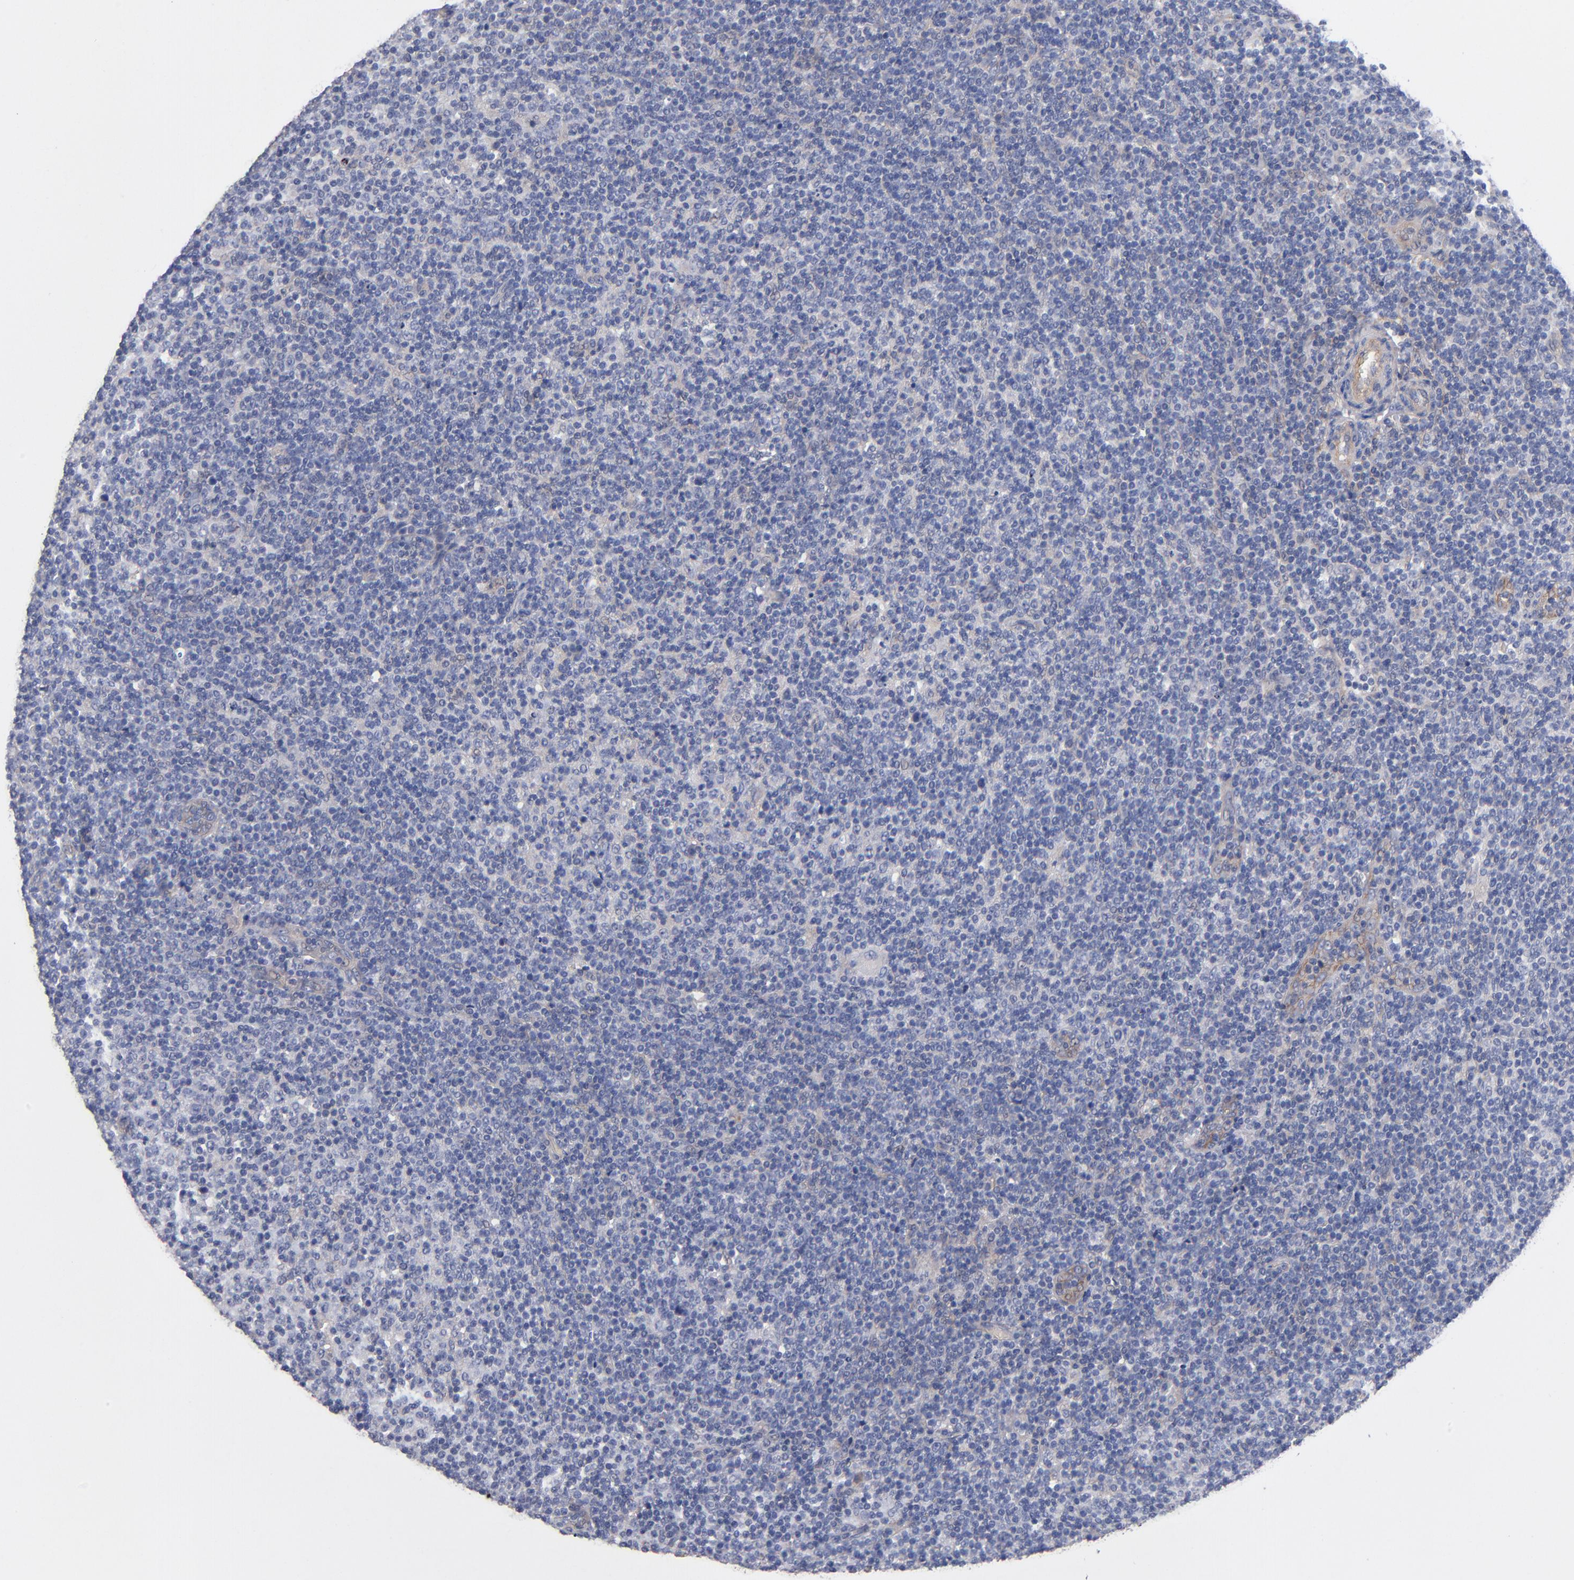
{"staining": {"intensity": "negative", "quantity": "none", "location": "none"}, "tissue": "lymphoma", "cell_type": "Tumor cells", "image_type": "cancer", "snomed": [{"axis": "morphology", "description": "Malignant lymphoma, non-Hodgkin's type, Low grade"}, {"axis": "topography", "description": "Lymph node"}], "caption": "DAB (3,3'-diaminobenzidine) immunohistochemical staining of lymphoma reveals no significant expression in tumor cells.", "gene": "PLSCR4", "patient": {"sex": "male", "age": 70}}